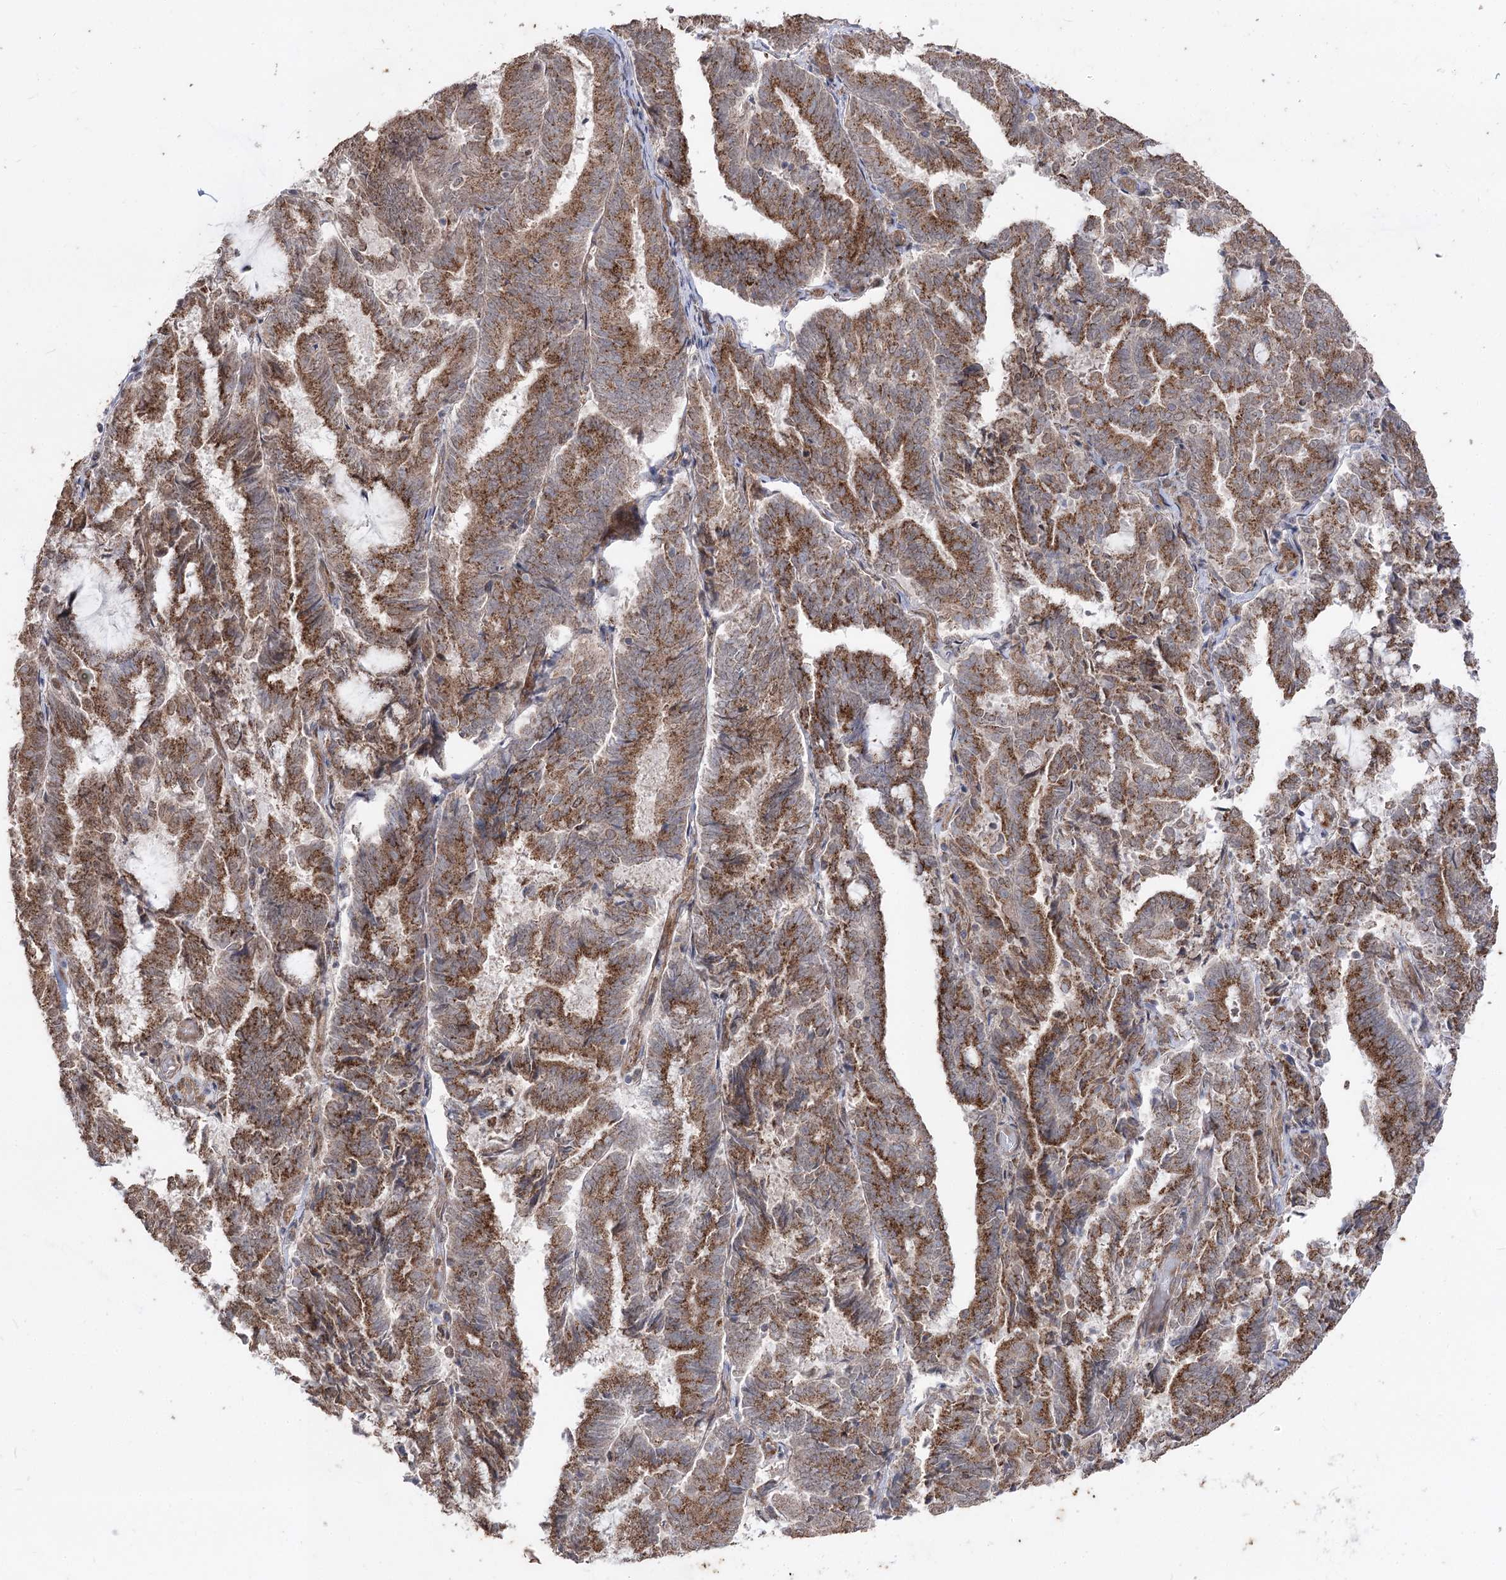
{"staining": {"intensity": "strong", "quantity": ">75%", "location": "cytoplasmic/membranous"}, "tissue": "endometrial cancer", "cell_type": "Tumor cells", "image_type": "cancer", "snomed": [{"axis": "morphology", "description": "Adenocarcinoma, NOS"}, {"axis": "topography", "description": "Endometrium"}], "caption": "Tumor cells reveal strong cytoplasmic/membranous staining in about >75% of cells in endometrial cancer (adenocarcinoma). (brown staining indicates protein expression, while blue staining denotes nuclei).", "gene": "ZSCAN23", "patient": {"sex": "female", "age": 80}}